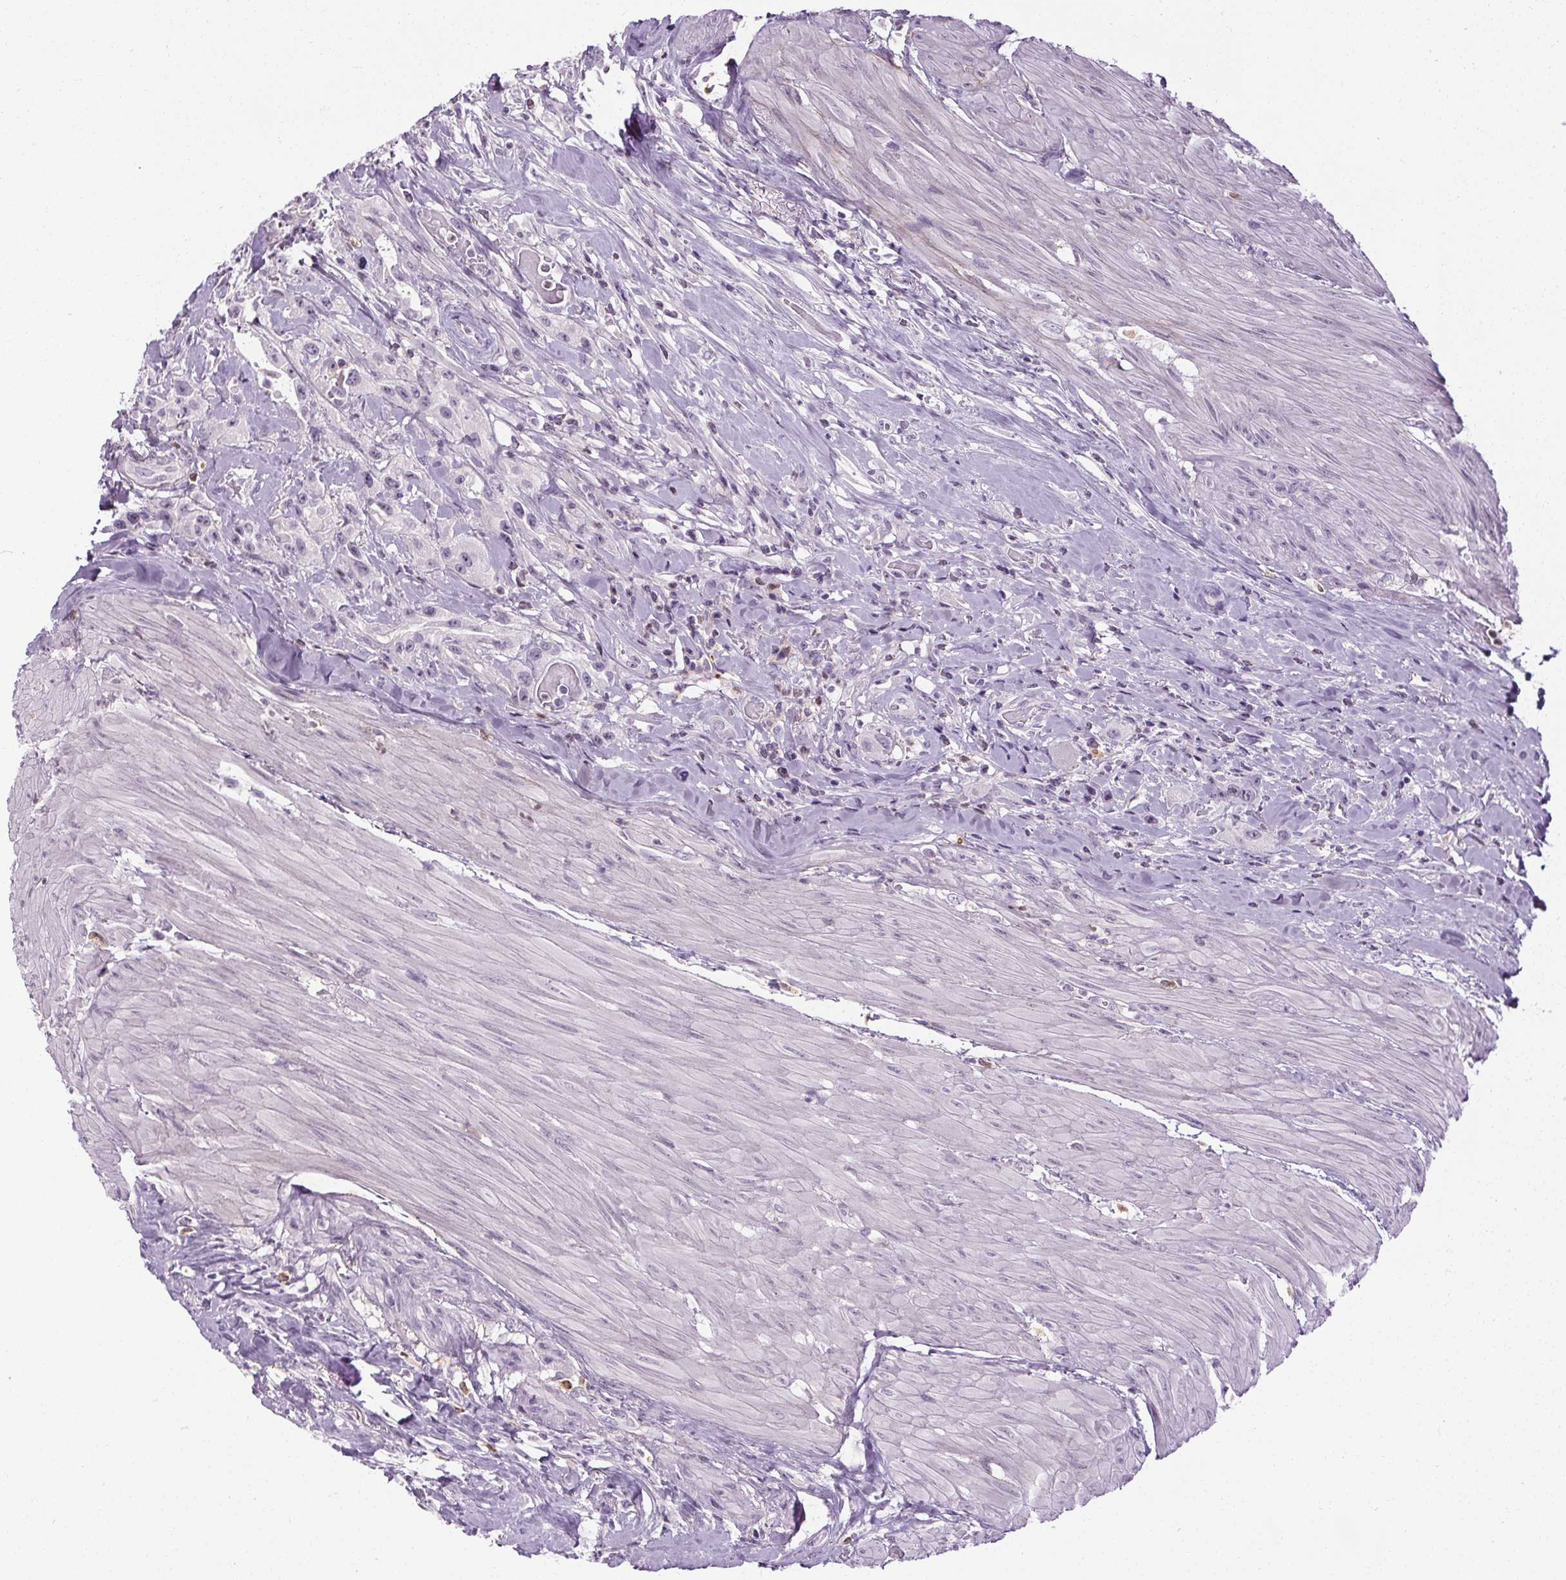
{"staining": {"intensity": "negative", "quantity": "none", "location": "none"}, "tissue": "urothelial cancer", "cell_type": "Tumor cells", "image_type": "cancer", "snomed": [{"axis": "morphology", "description": "Urothelial carcinoma, High grade"}, {"axis": "topography", "description": "Urinary bladder"}], "caption": "This image is of urothelial cancer stained with immunohistochemistry to label a protein in brown with the nuclei are counter-stained blue. There is no expression in tumor cells. (Immunohistochemistry (ihc), brightfield microscopy, high magnification).", "gene": "TMEM240", "patient": {"sex": "male", "age": 79}}